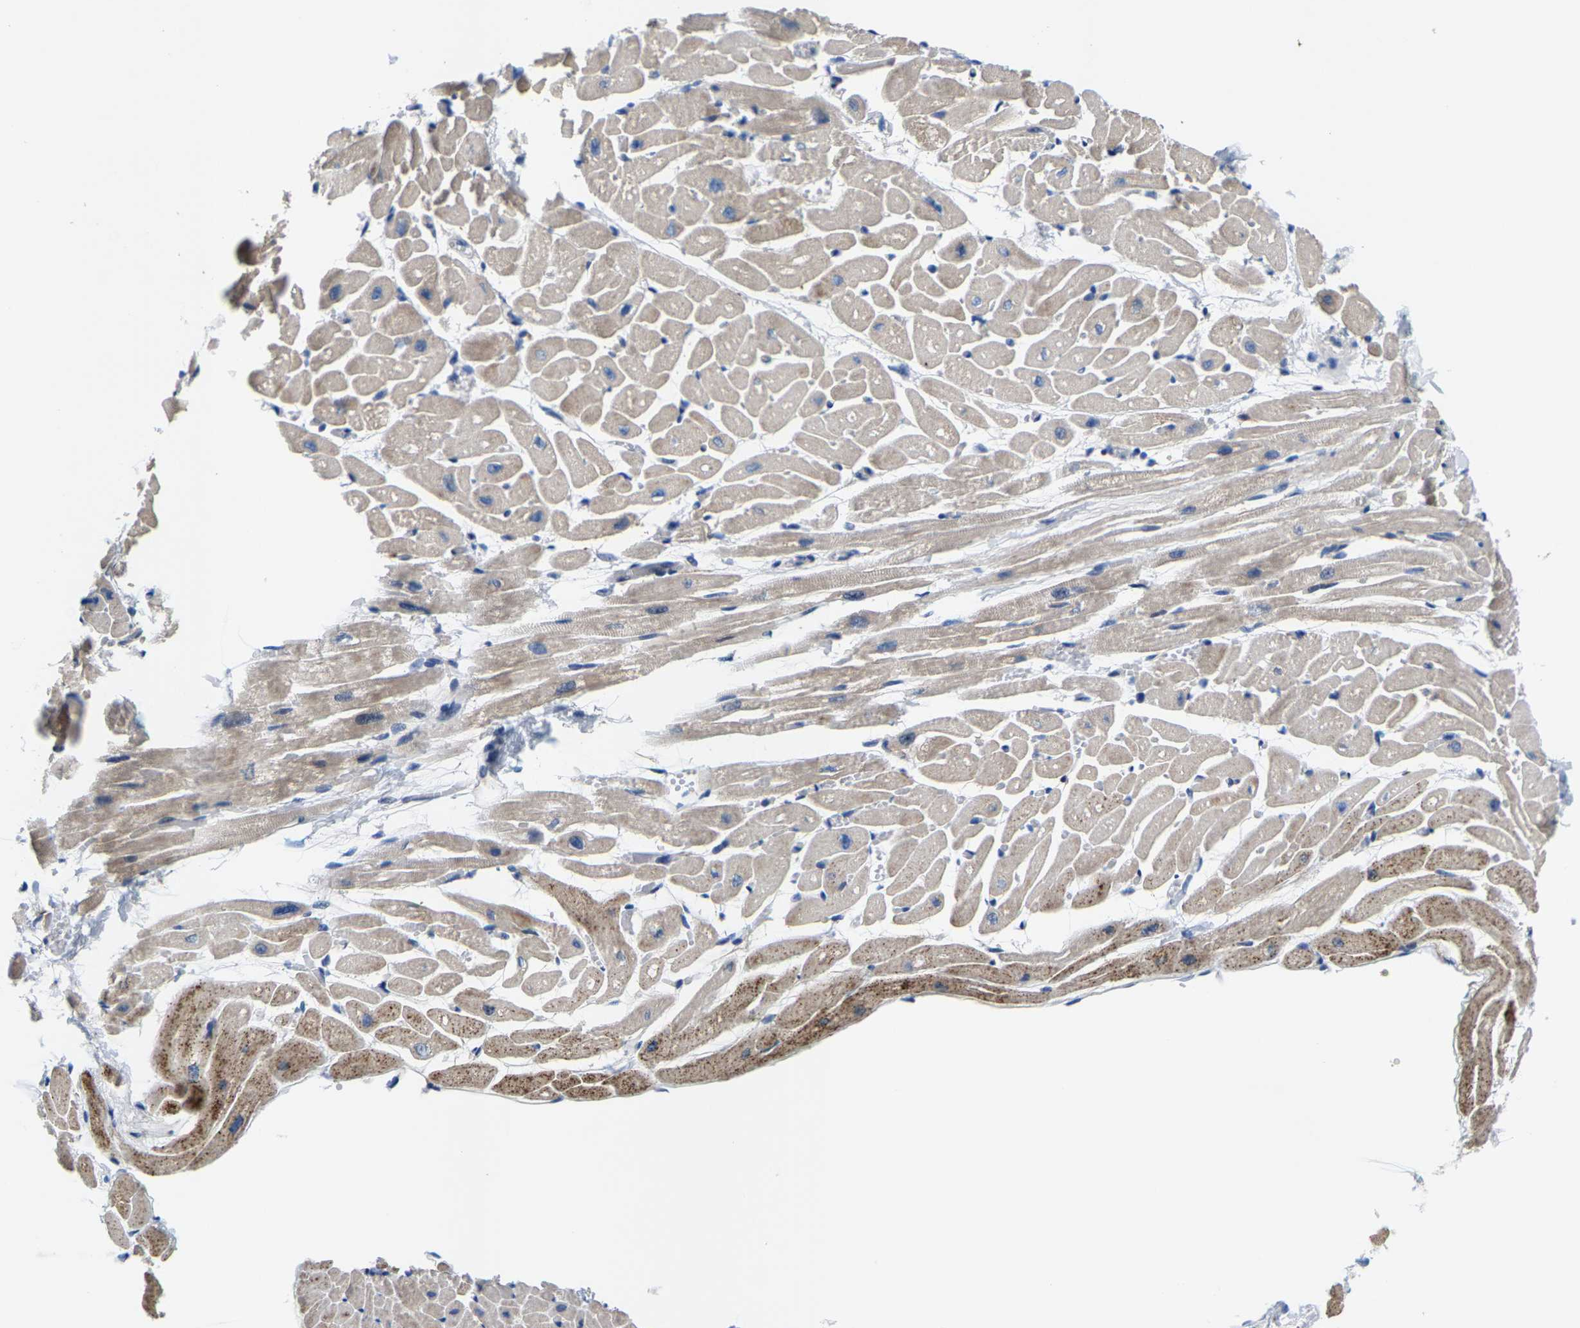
{"staining": {"intensity": "strong", "quantity": "25%-75%", "location": "cytoplasmic/membranous"}, "tissue": "heart muscle", "cell_type": "Cardiomyocytes", "image_type": "normal", "snomed": [{"axis": "morphology", "description": "Normal tissue, NOS"}, {"axis": "topography", "description": "Heart"}], "caption": "Approximately 25%-75% of cardiomyocytes in benign human heart muscle demonstrate strong cytoplasmic/membranous protein expression as visualized by brown immunohistochemical staining.", "gene": "KLHL1", "patient": {"sex": "male", "age": 45}}